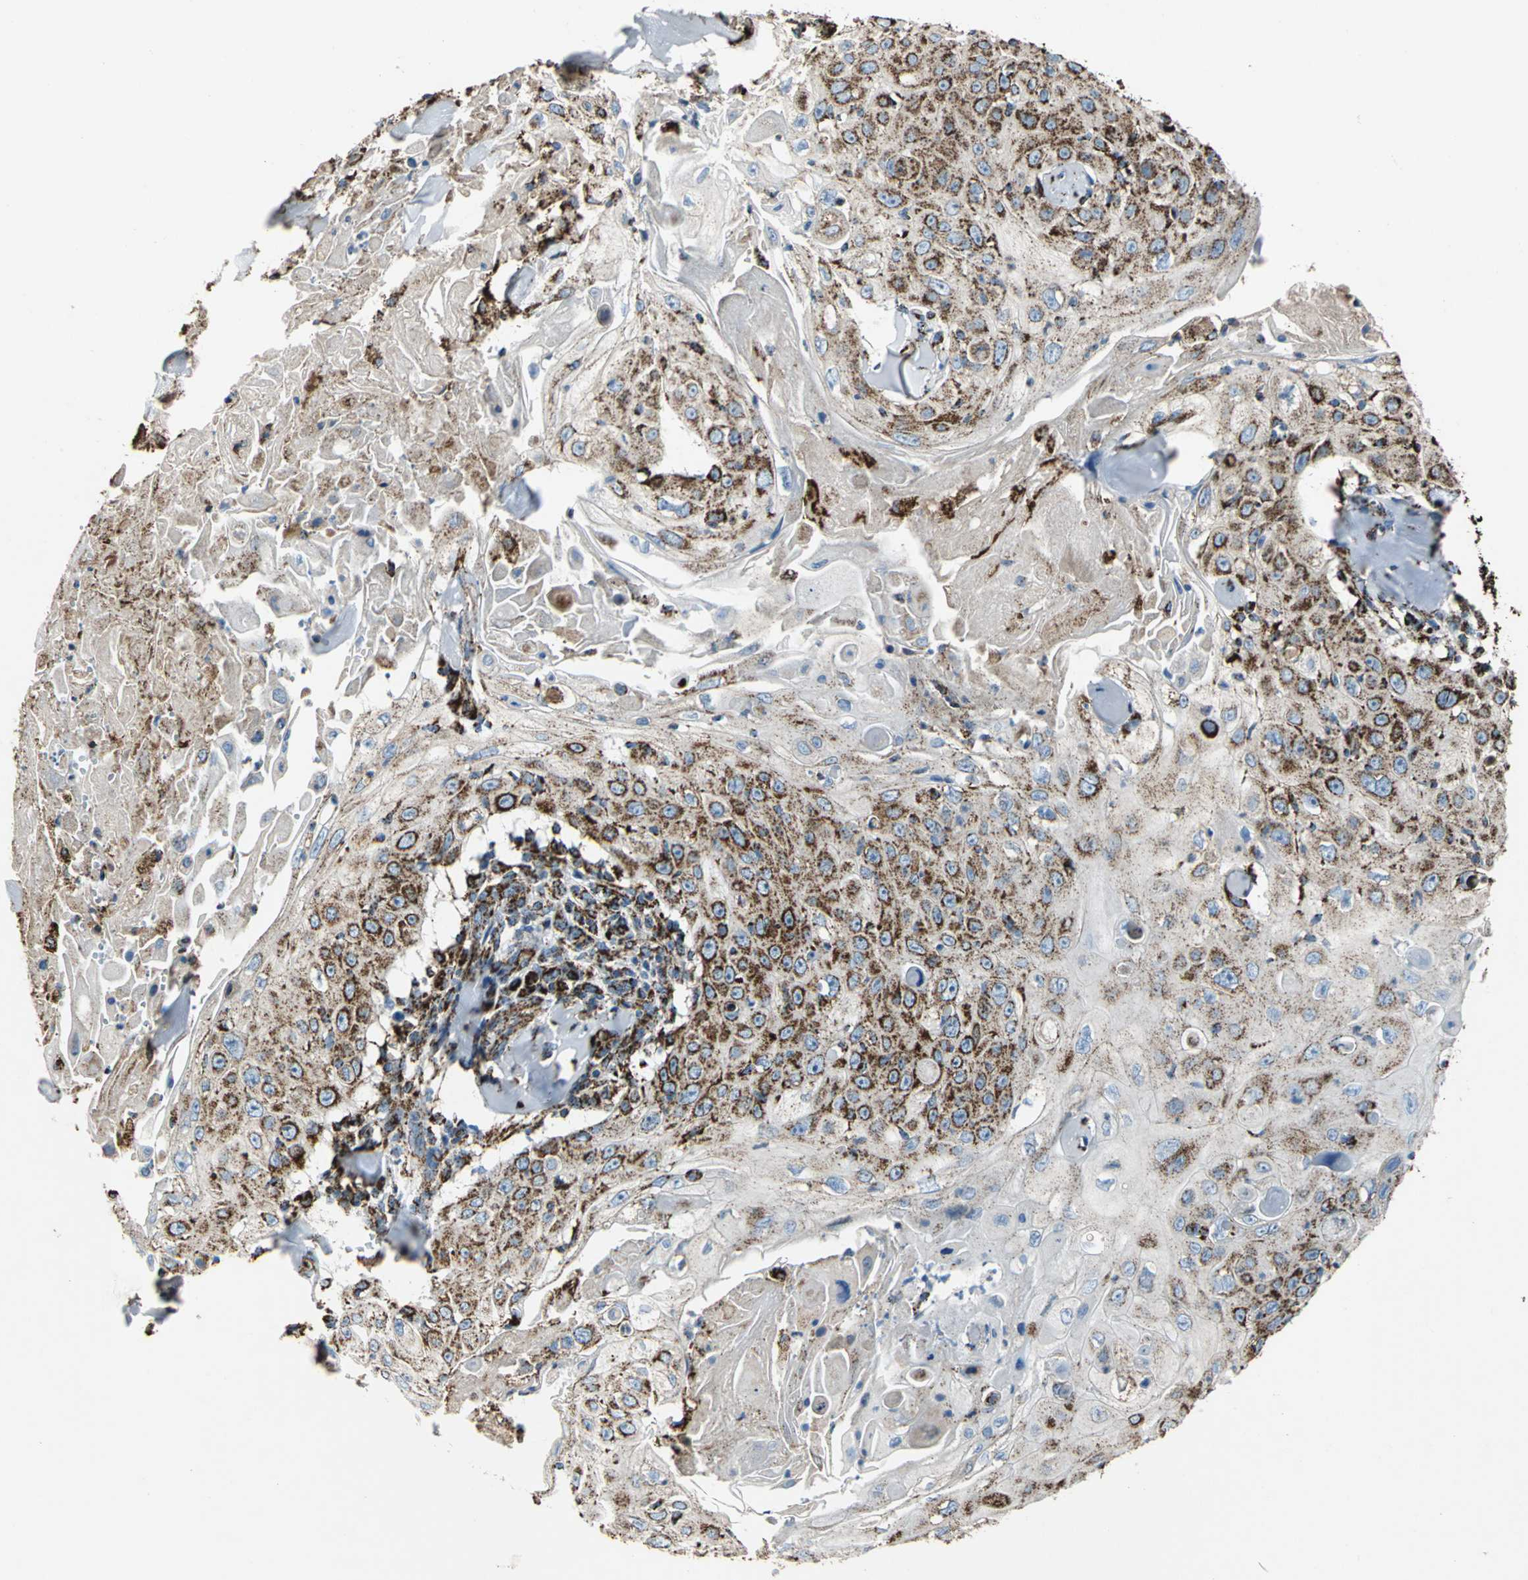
{"staining": {"intensity": "strong", "quantity": ">75%", "location": "cytoplasmic/membranous"}, "tissue": "skin cancer", "cell_type": "Tumor cells", "image_type": "cancer", "snomed": [{"axis": "morphology", "description": "Squamous cell carcinoma, NOS"}, {"axis": "topography", "description": "Skin"}], "caption": "A brown stain highlights strong cytoplasmic/membranous expression of a protein in skin cancer tumor cells.", "gene": "ECH1", "patient": {"sex": "male", "age": 86}}